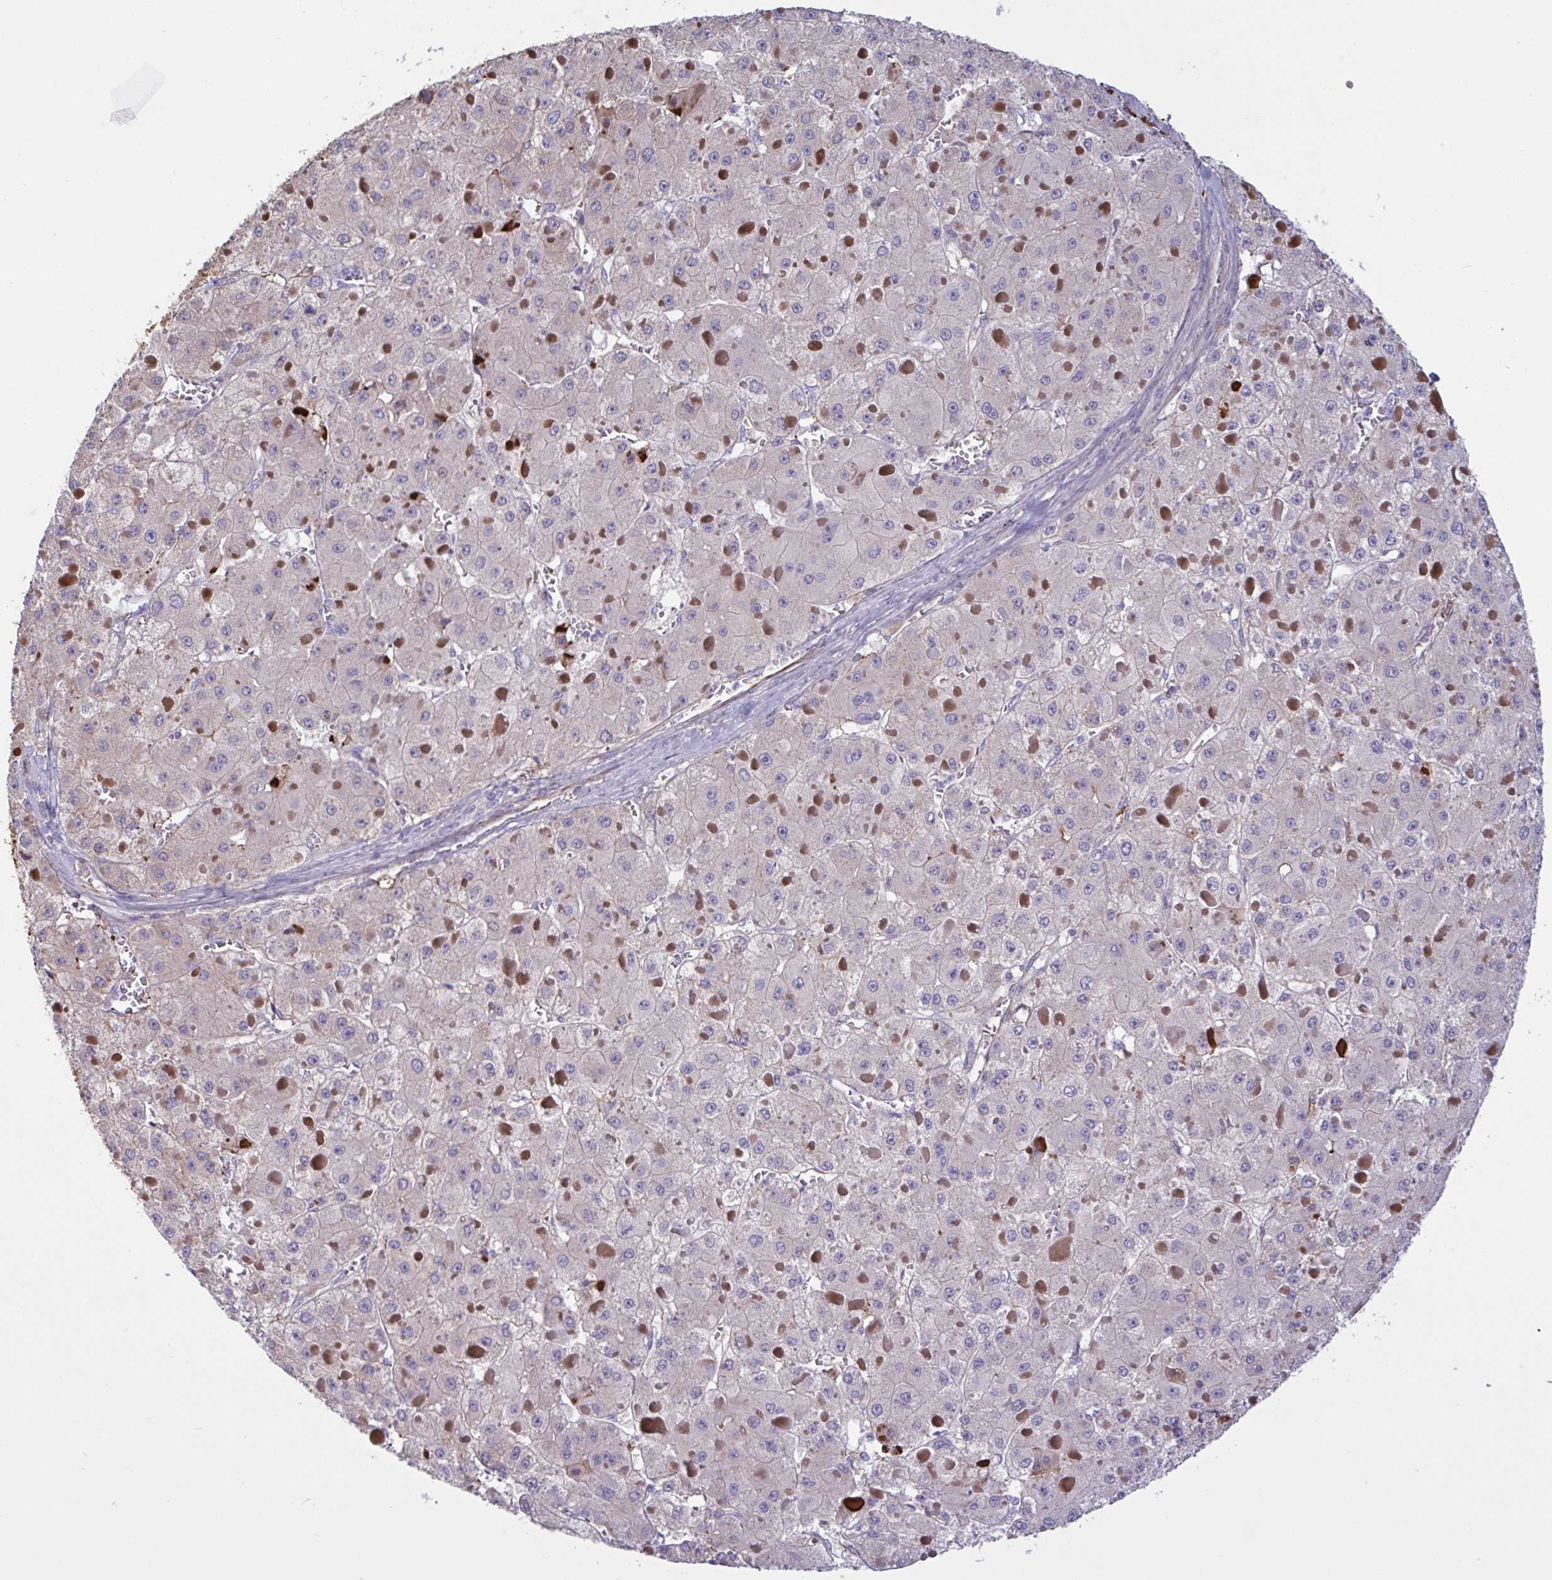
{"staining": {"intensity": "negative", "quantity": "none", "location": "none"}, "tissue": "liver cancer", "cell_type": "Tumor cells", "image_type": "cancer", "snomed": [{"axis": "morphology", "description": "Carcinoma, Hepatocellular, NOS"}, {"axis": "topography", "description": "Liver"}], "caption": "This is a histopathology image of immunohistochemistry (IHC) staining of liver cancer, which shows no expression in tumor cells.", "gene": "IL1R1", "patient": {"sex": "female", "age": 73}}